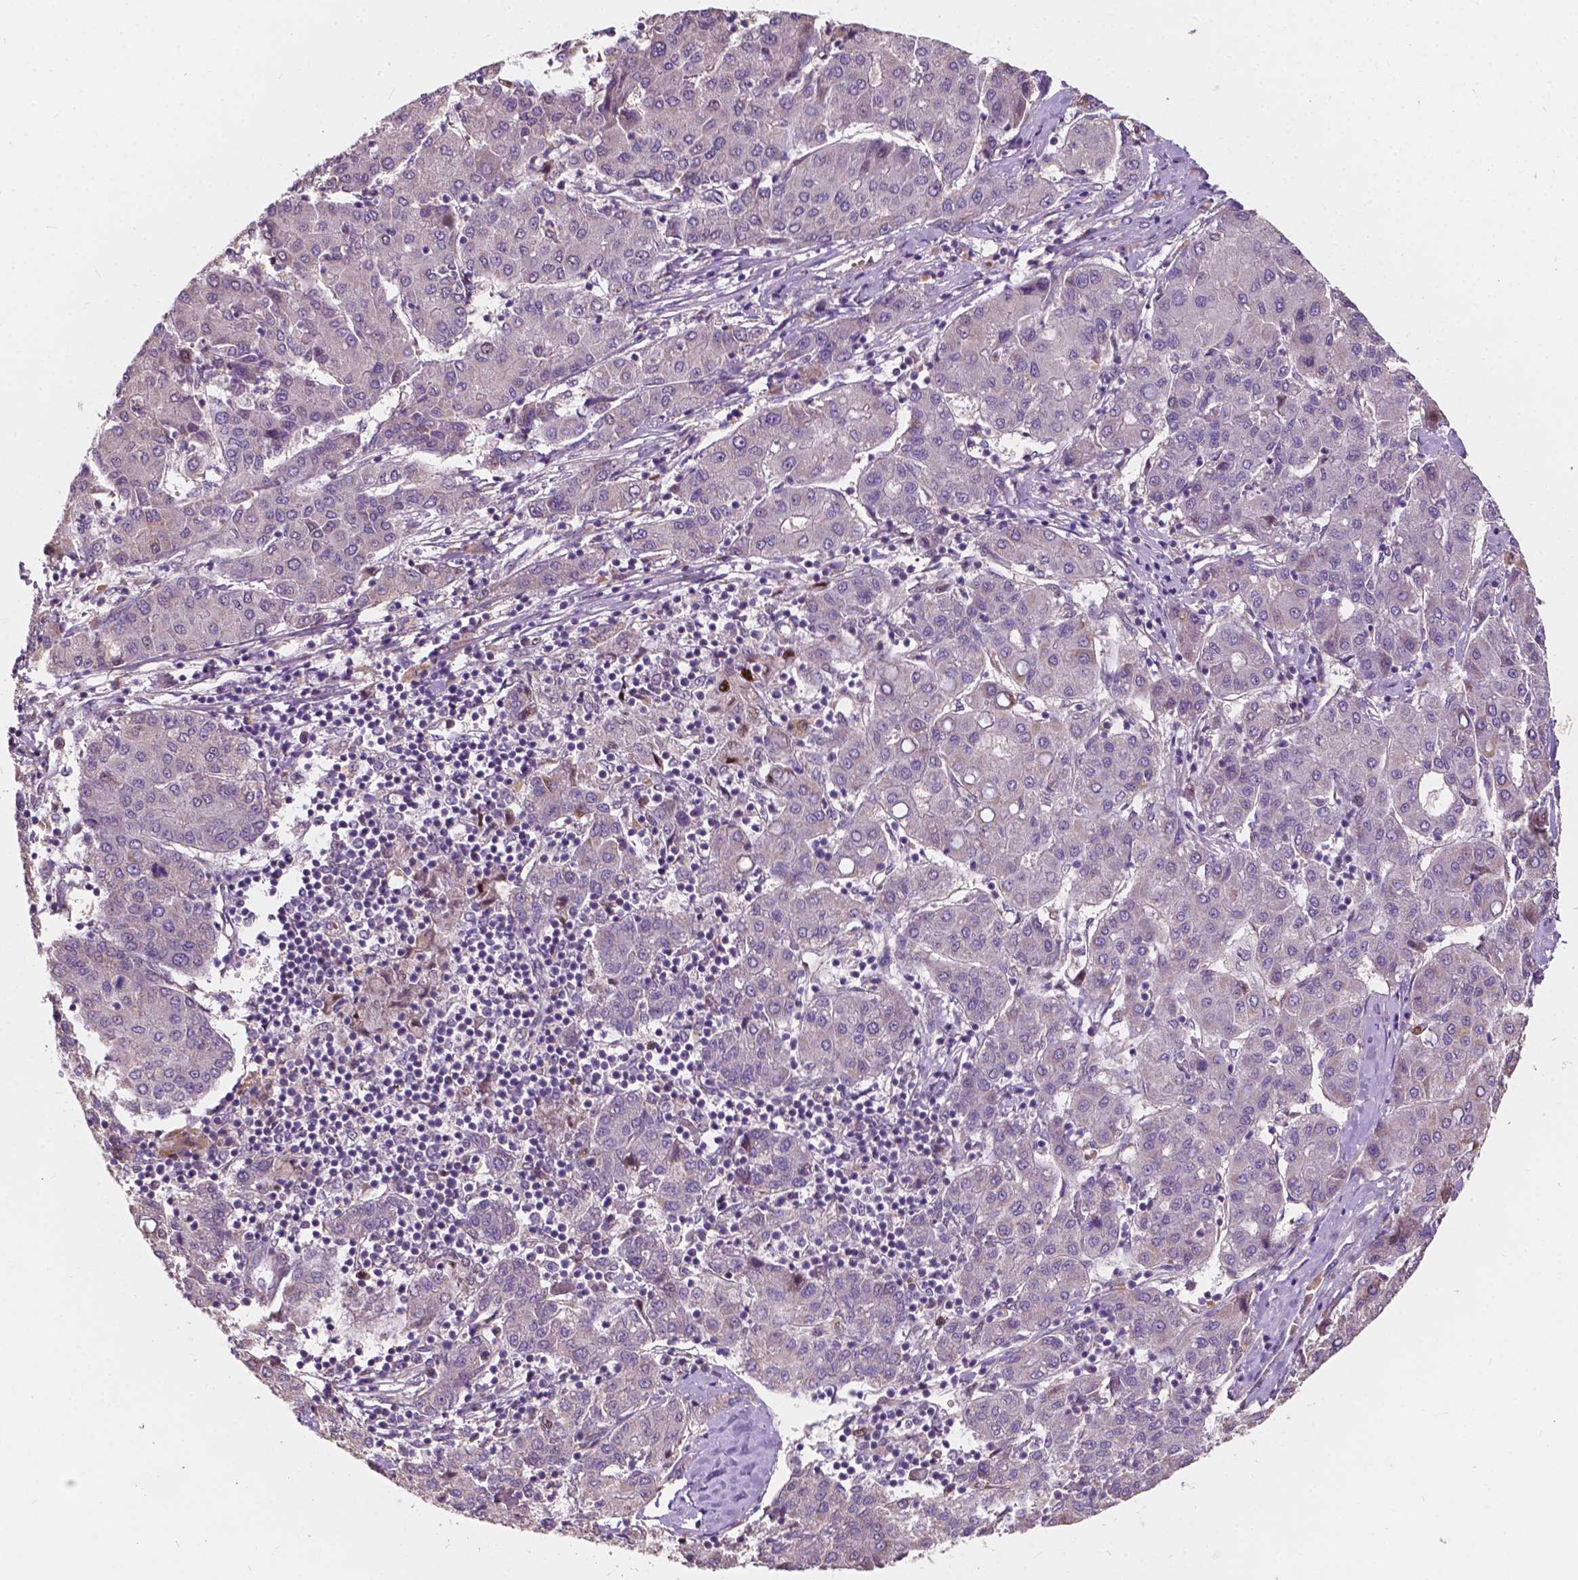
{"staining": {"intensity": "negative", "quantity": "none", "location": "none"}, "tissue": "liver cancer", "cell_type": "Tumor cells", "image_type": "cancer", "snomed": [{"axis": "morphology", "description": "Carcinoma, Hepatocellular, NOS"}, {"axis": "topography", "description": "Liver"}], "caption": "DAB (3,3'-diaminobenzidine) immunohistochemical staining of hepatocellular carcinoma (liver) displays no significant staining in tumor cells.", "gene": "DUSP16", "patient": {"sex": "male", "age": 65}}